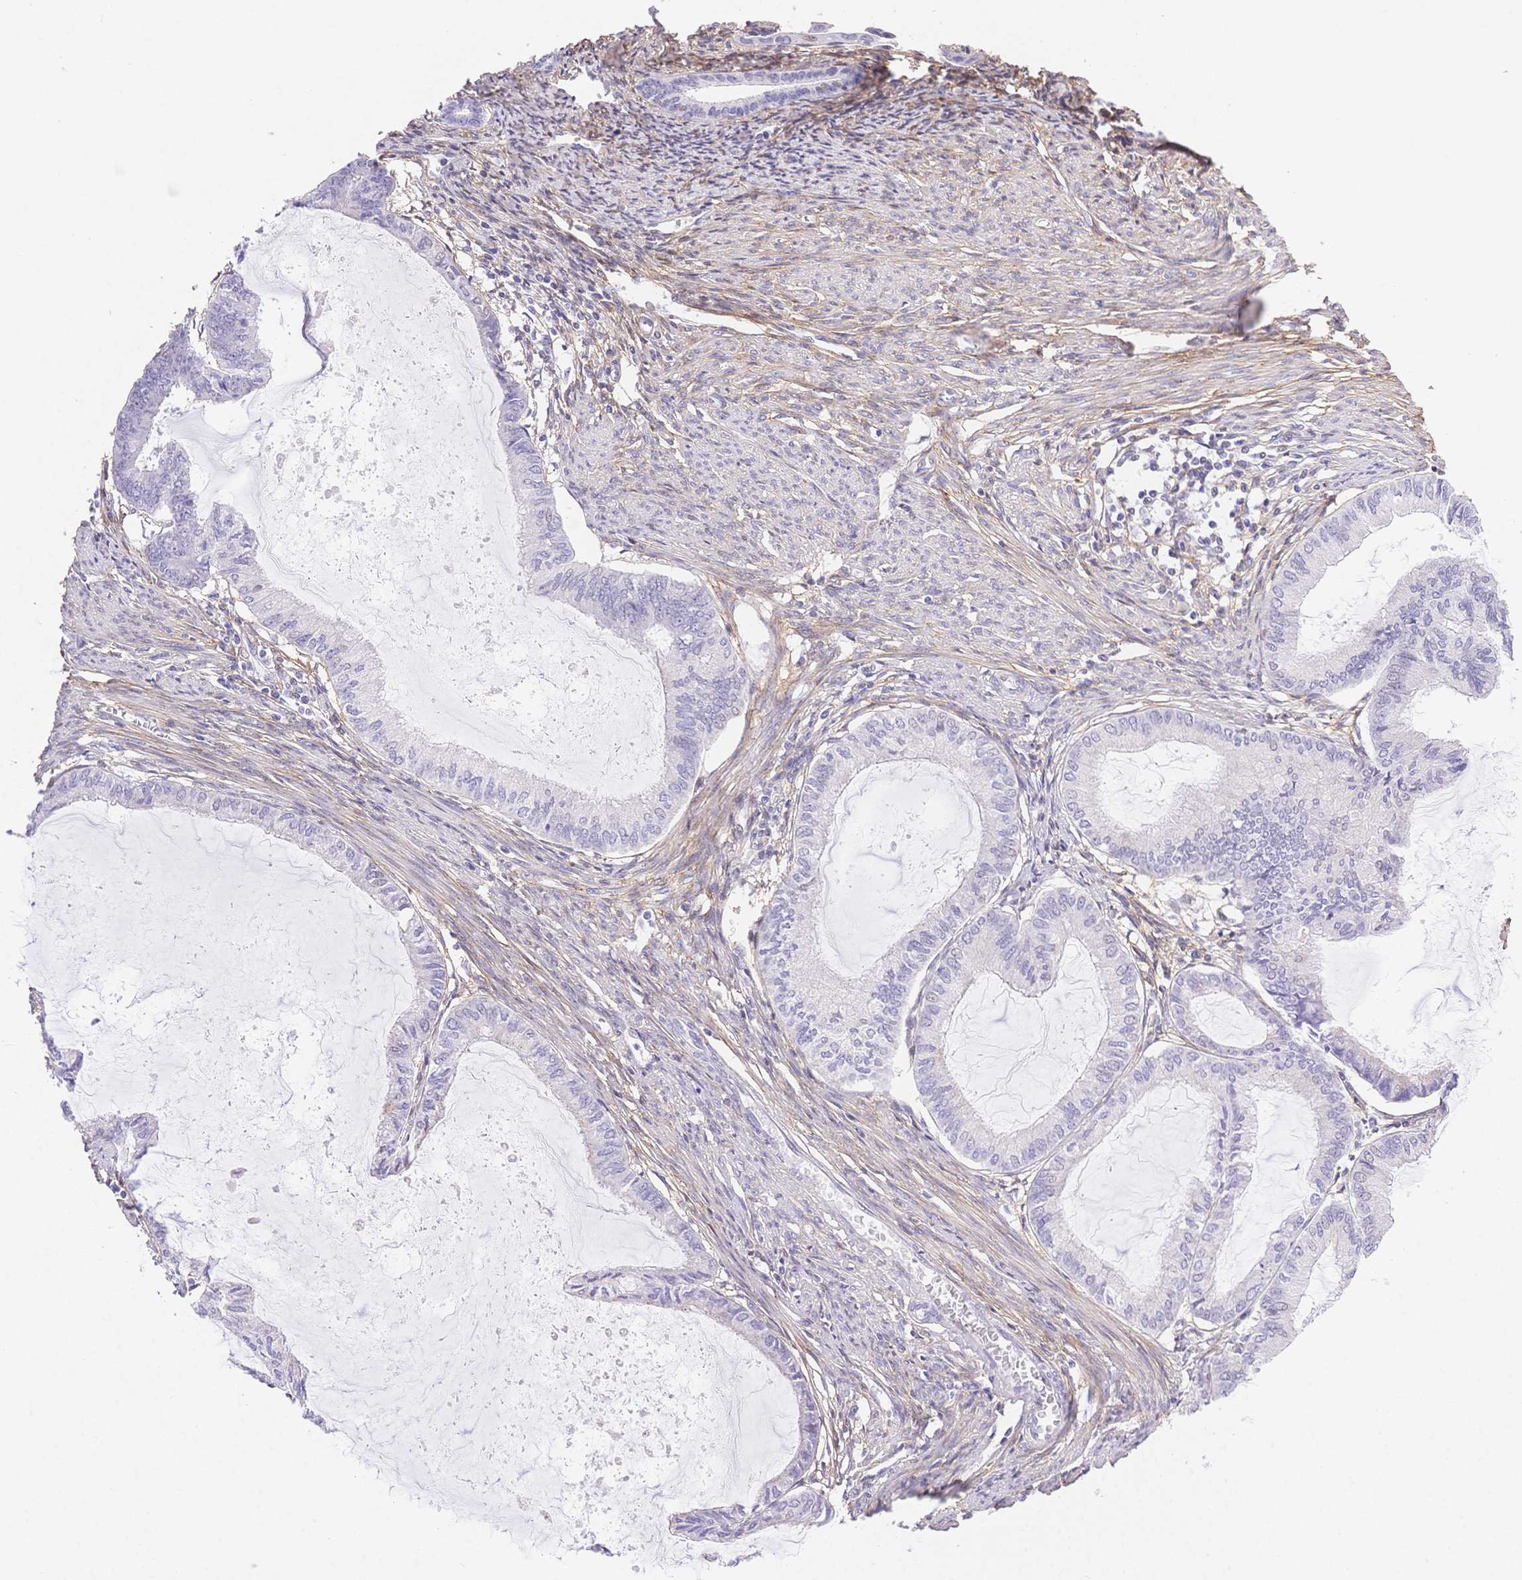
{"staining": {"intensity": "negative", "quantity": "none", "location": "none"}, "tissue": "endometrial cancer", "cell_type": "Tumor cells", "image_type": "cancer", "snomed": [{"axis": "morphology", "description": "Adenocarcinoma, NOS"}, {"axis": "topography", "description": "Endometrium"}], "caption": "Protein analysis of endometrial adenocarcinoma shows no significant expression in tumor cells.", "gene": "PDZD2", "patient": {"sex": "female", "age": 86}}